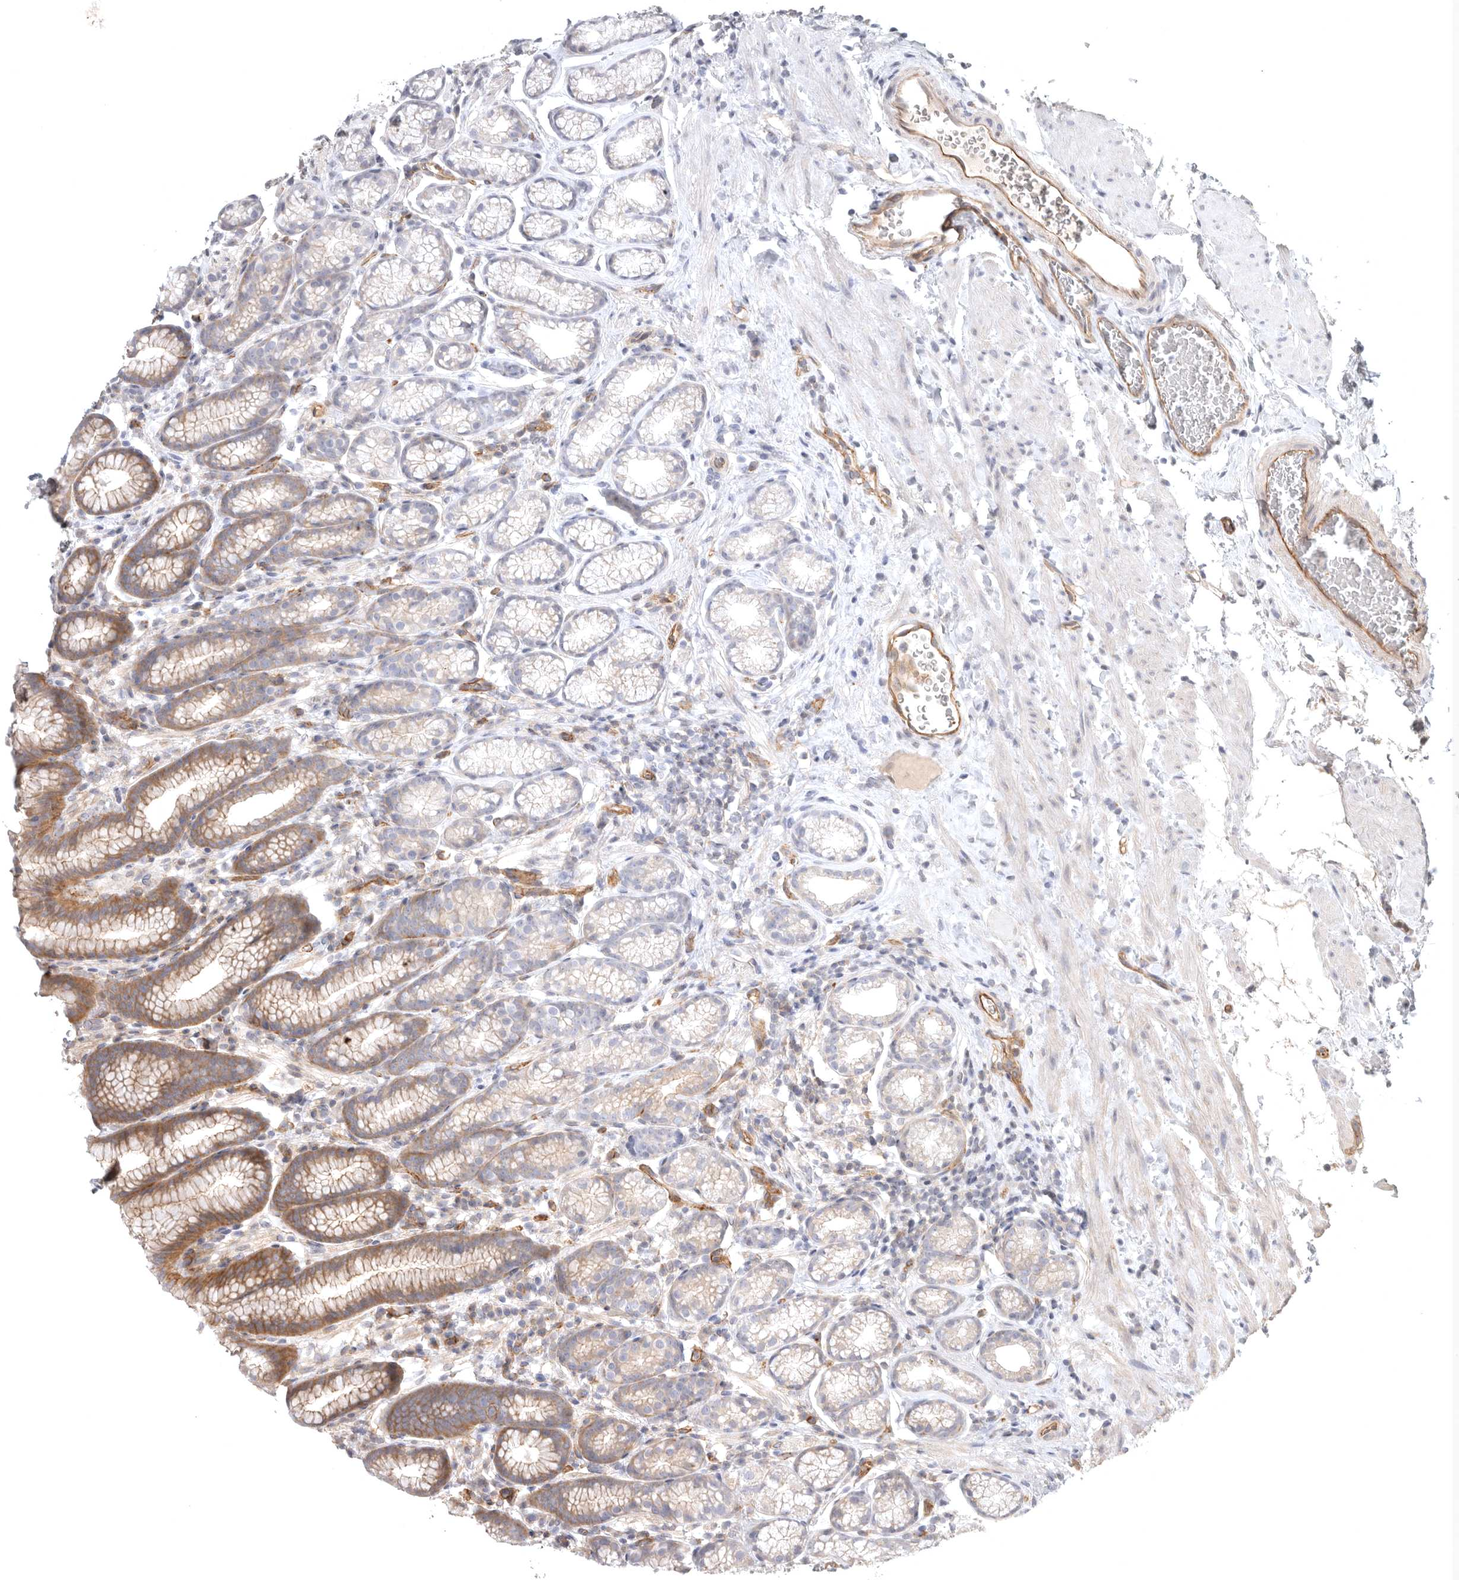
{"staining": {"intensity": "moderate", "quantity": "25%-75%", "location": "cytoplasmic/membranous"}, "tissue": "stomach", "cell_type": "Glandular cells", "image_type": "normal", "snomed": [{"axis": "morphology", "description": "Normal tissue, NOS"}, {"axis": "topography", "description": "Stomach"}], "caption": "Protein staining by immunohistochemistry demonstrates moderate cytoplasmic/membranous staining in about 25%-75% of glandular cells in unremarkable stomach.", "gene": "LONRF1", "patient": {"sex": "male", "age": 42}}